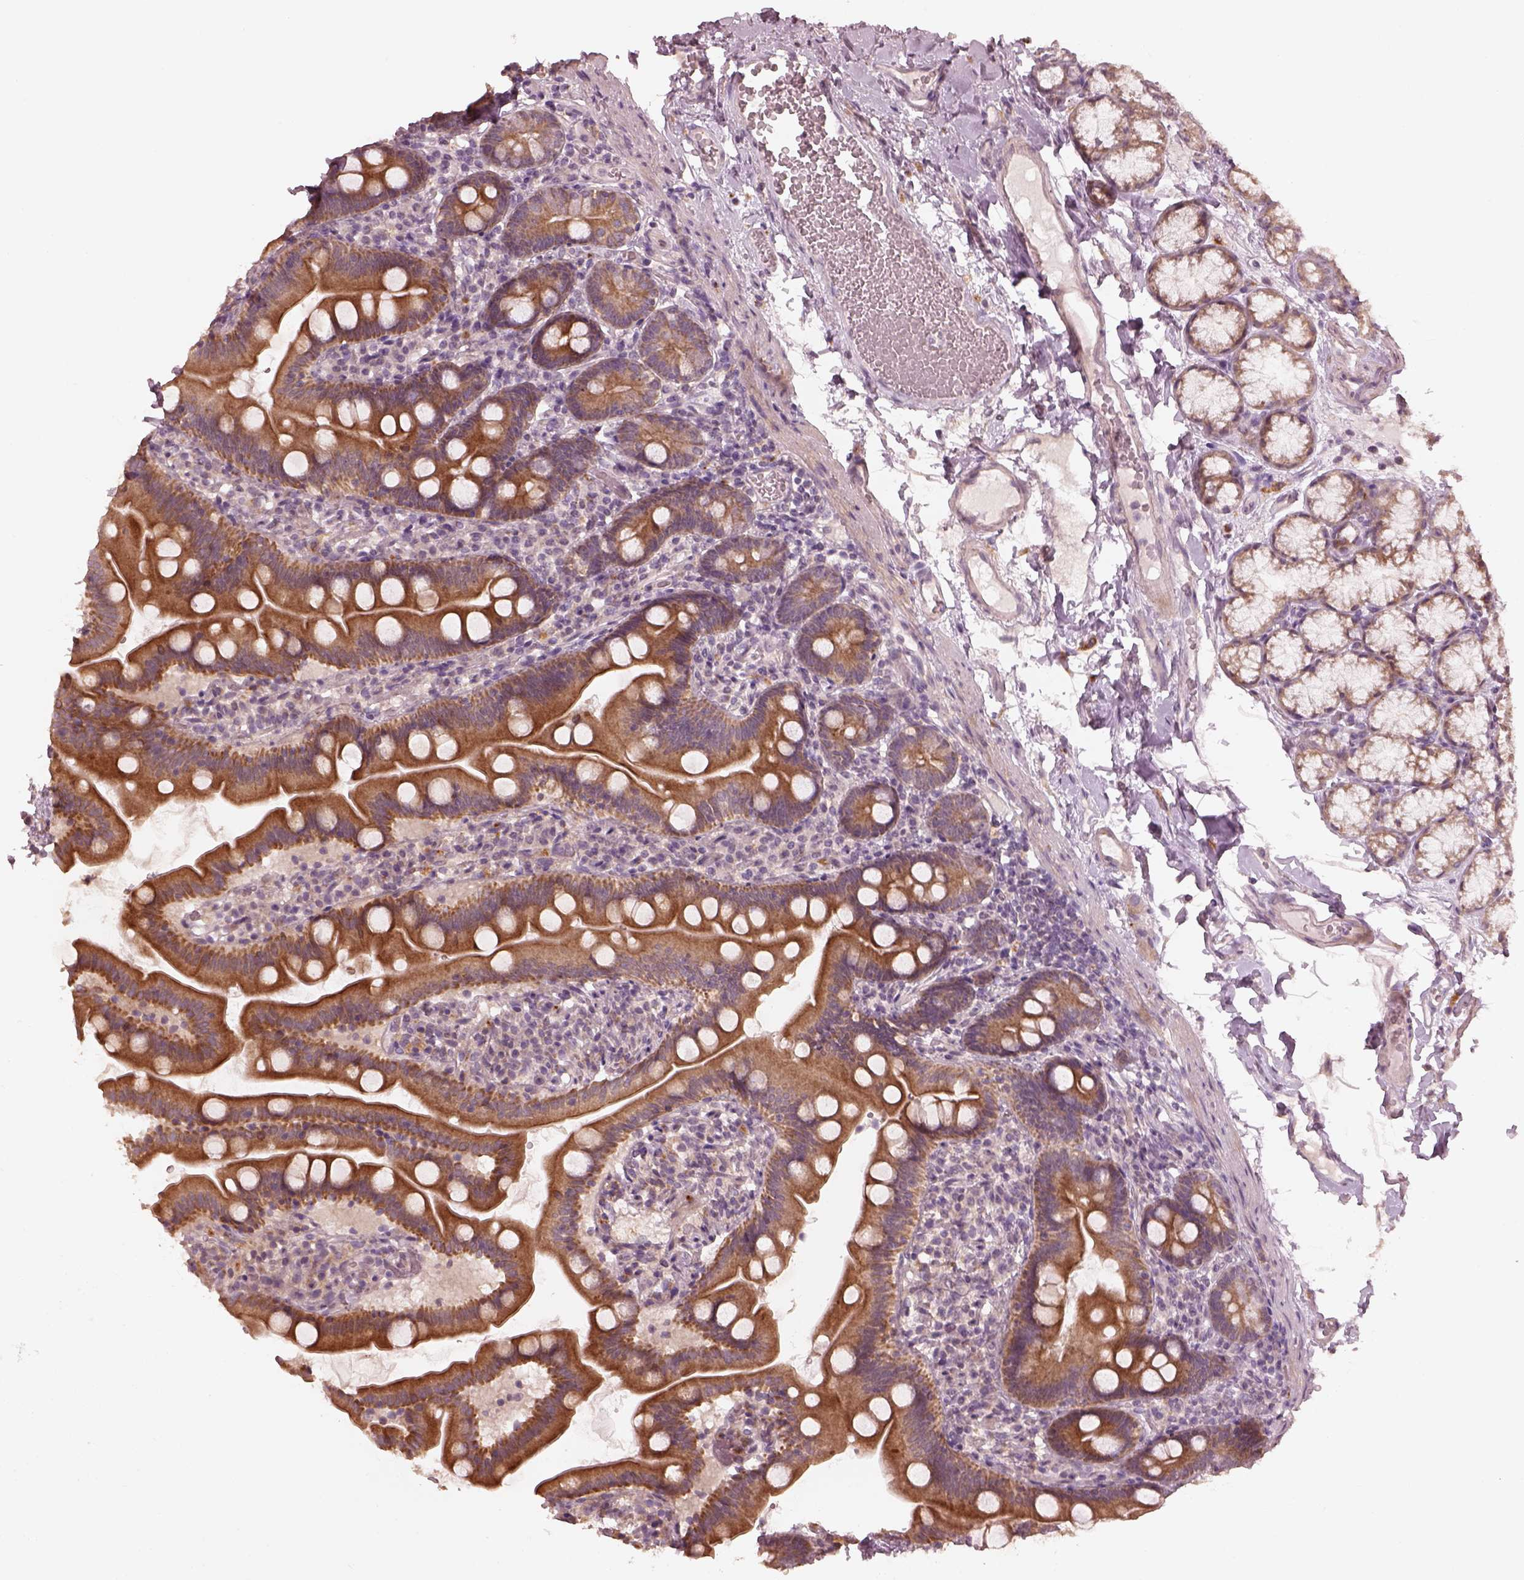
{"staining": {"intensity": "strong", "quantity": ">75%", "location": "cytoplasmic/membranous"}, "tissue": "duodenum", "cell_type": "Glandular cells", "image_type": "normal", "snomed": [{"axis": "morphology", "description": "Normal tissue, NOS"}, {"axis": "topography", "description": "Duodenum"}], "caption": "An image of human duodenum stained for a protein reveals strong cytoplasmic/membranous brown staining in glandular cells. Nuclei are stained in blue.", "gene": "SLC25A46", "patient": {"sex": "female", "age": 67}}